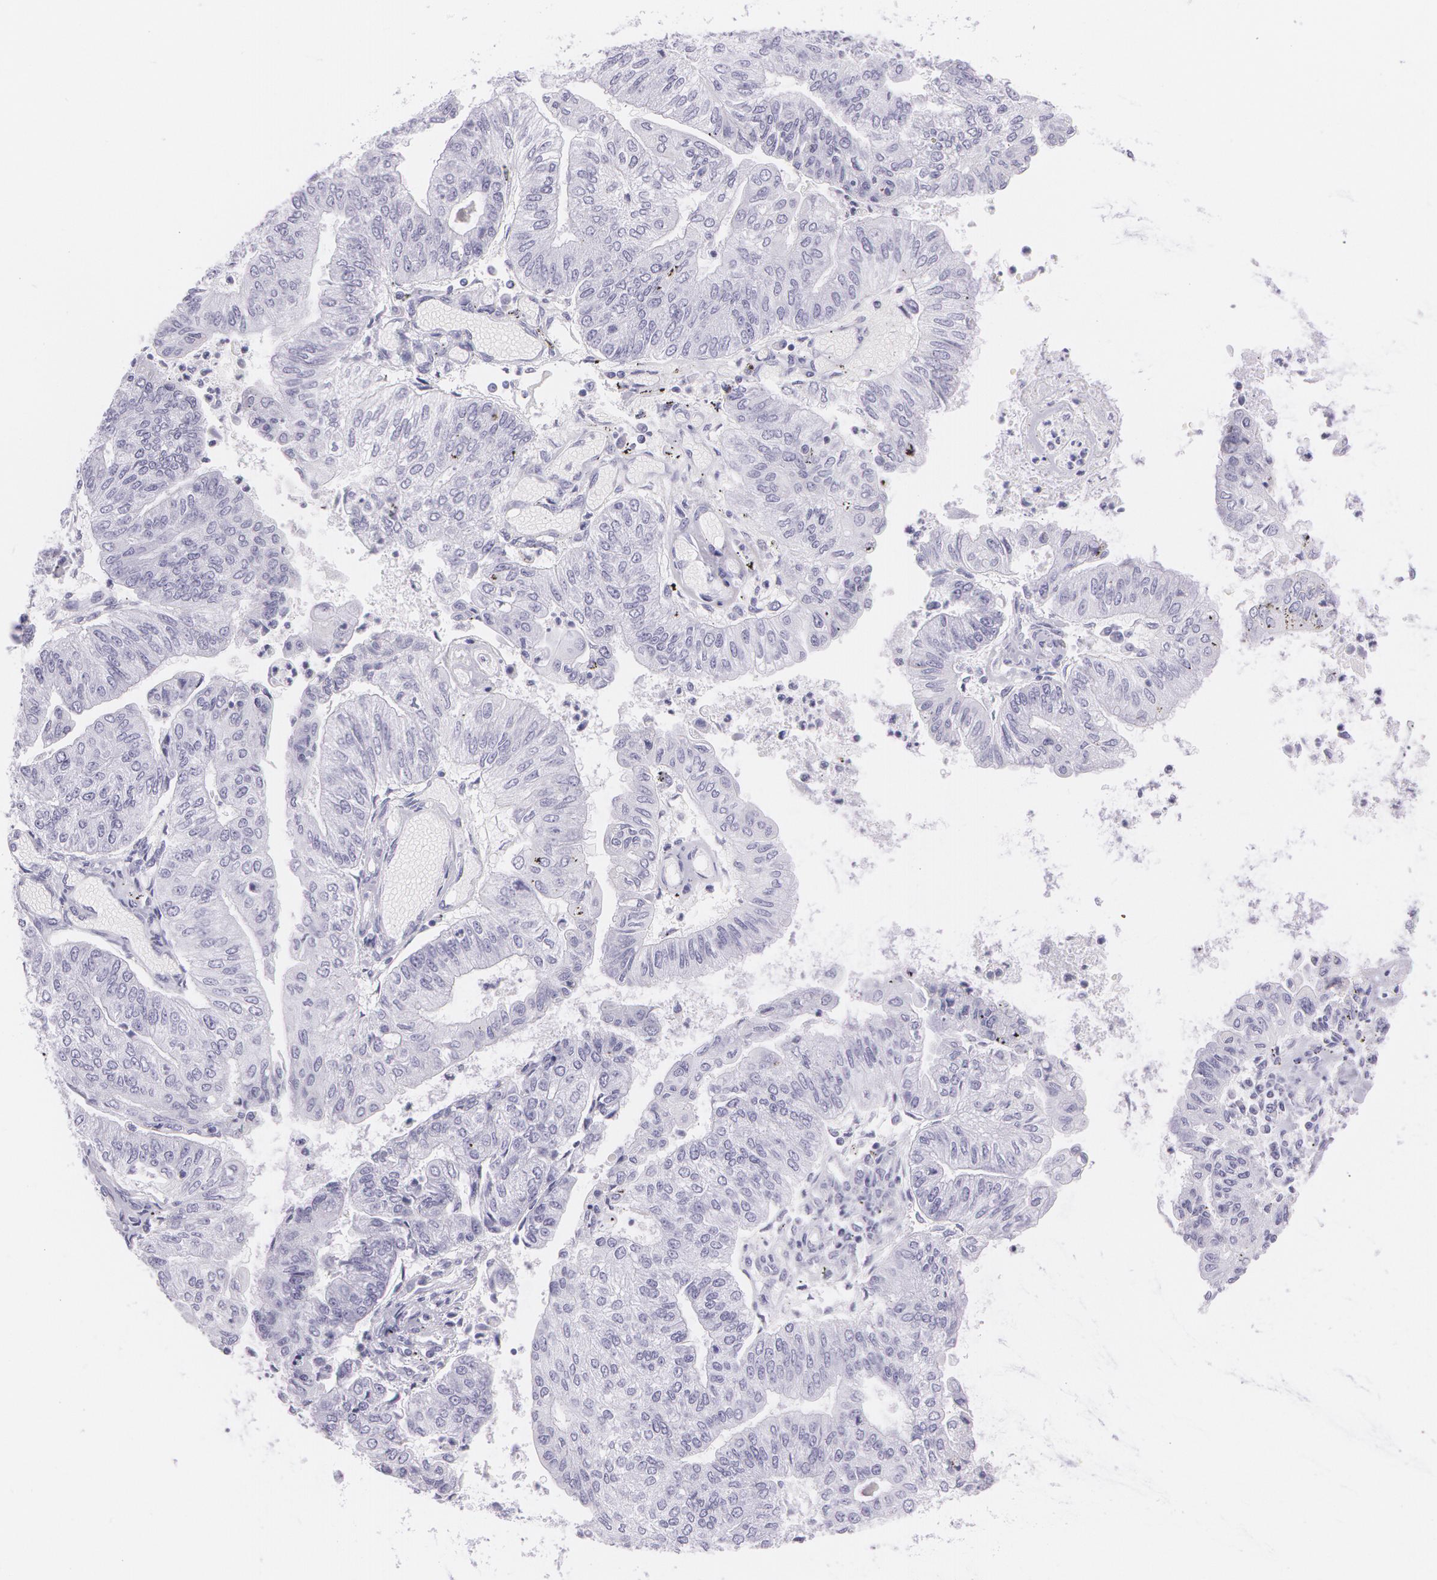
{"staining": {"intensity": "negative", "quantity": "none", "location": "none"}, "tissue": "endometrial cancer", "cell_type": "Tumor cells", "image_type": "cancer", "snomed": [{"axis": "morphology", "description": "Adenocarcinoma, NOS"}, {"axis": "topography", "description": "Endometrium"}], "caption": "Endometrial adenocarcinoma was stained to show a protein in brown. There is no significant staining in tumor cells.", "gene": "SNCG", "patient": {"sex": "female", "age": 59}}